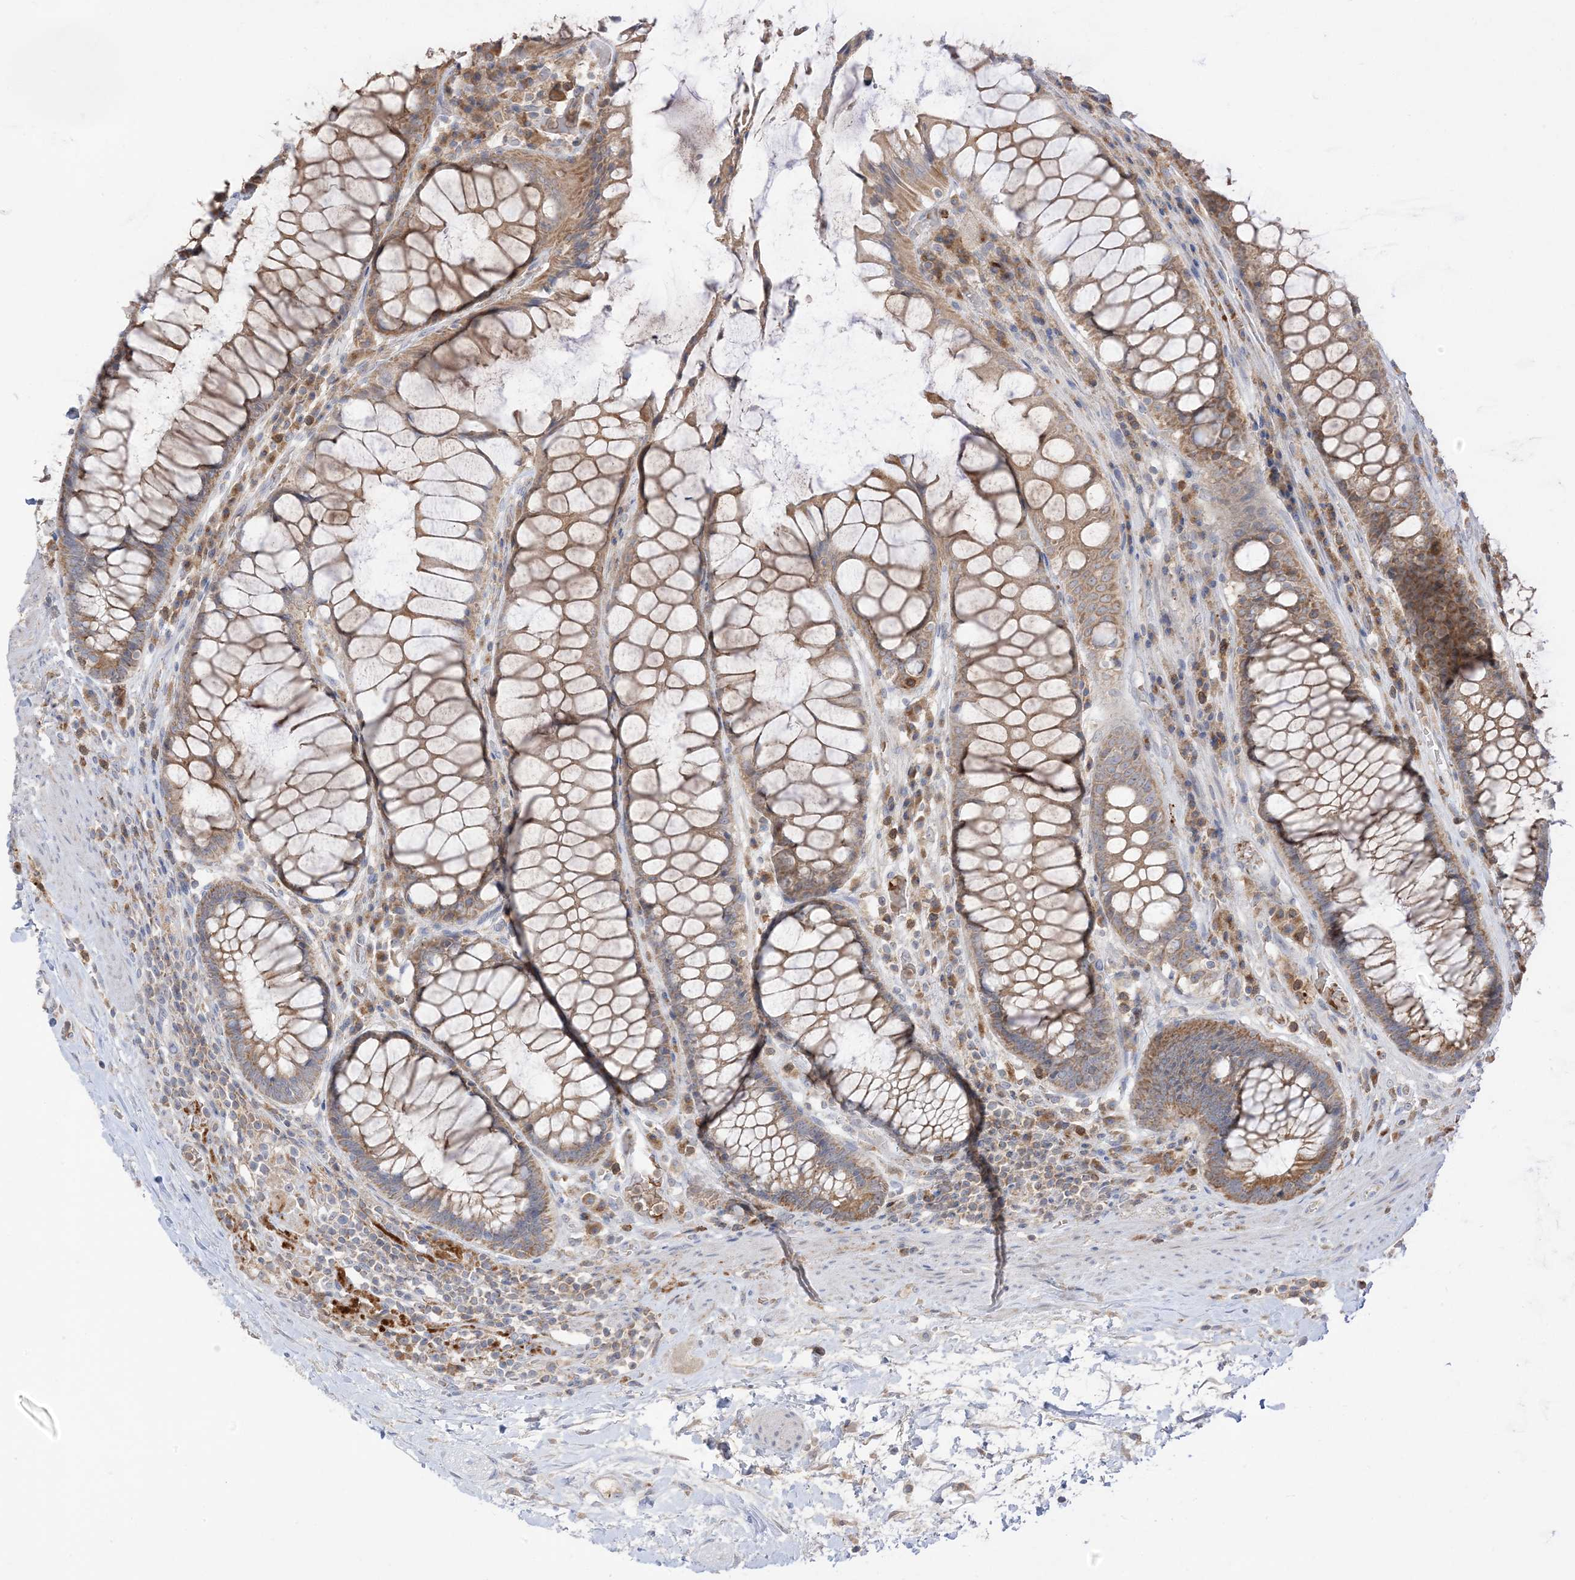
{"staining": {"intensity": "moderate", "quantity": ">75%", "location": "cytoplasmic/membranous"}, "tissue": "rectum", "cell_type": "Glandular cells", "image_type": "normal", "snomed": [{"axis": "morphology", "description": "Normal tissue, NOS"}, {"axis": "topography", "description": "Rectum"}], "caption": "Immunohistochemical staining of normal rectum reveals >75% levels of moderate cytoplasmic/membranous protein positivity in approximately >75% of glandular cells.", "gene": "NPPC", "patient": {"sex": "male", "age": 64}}